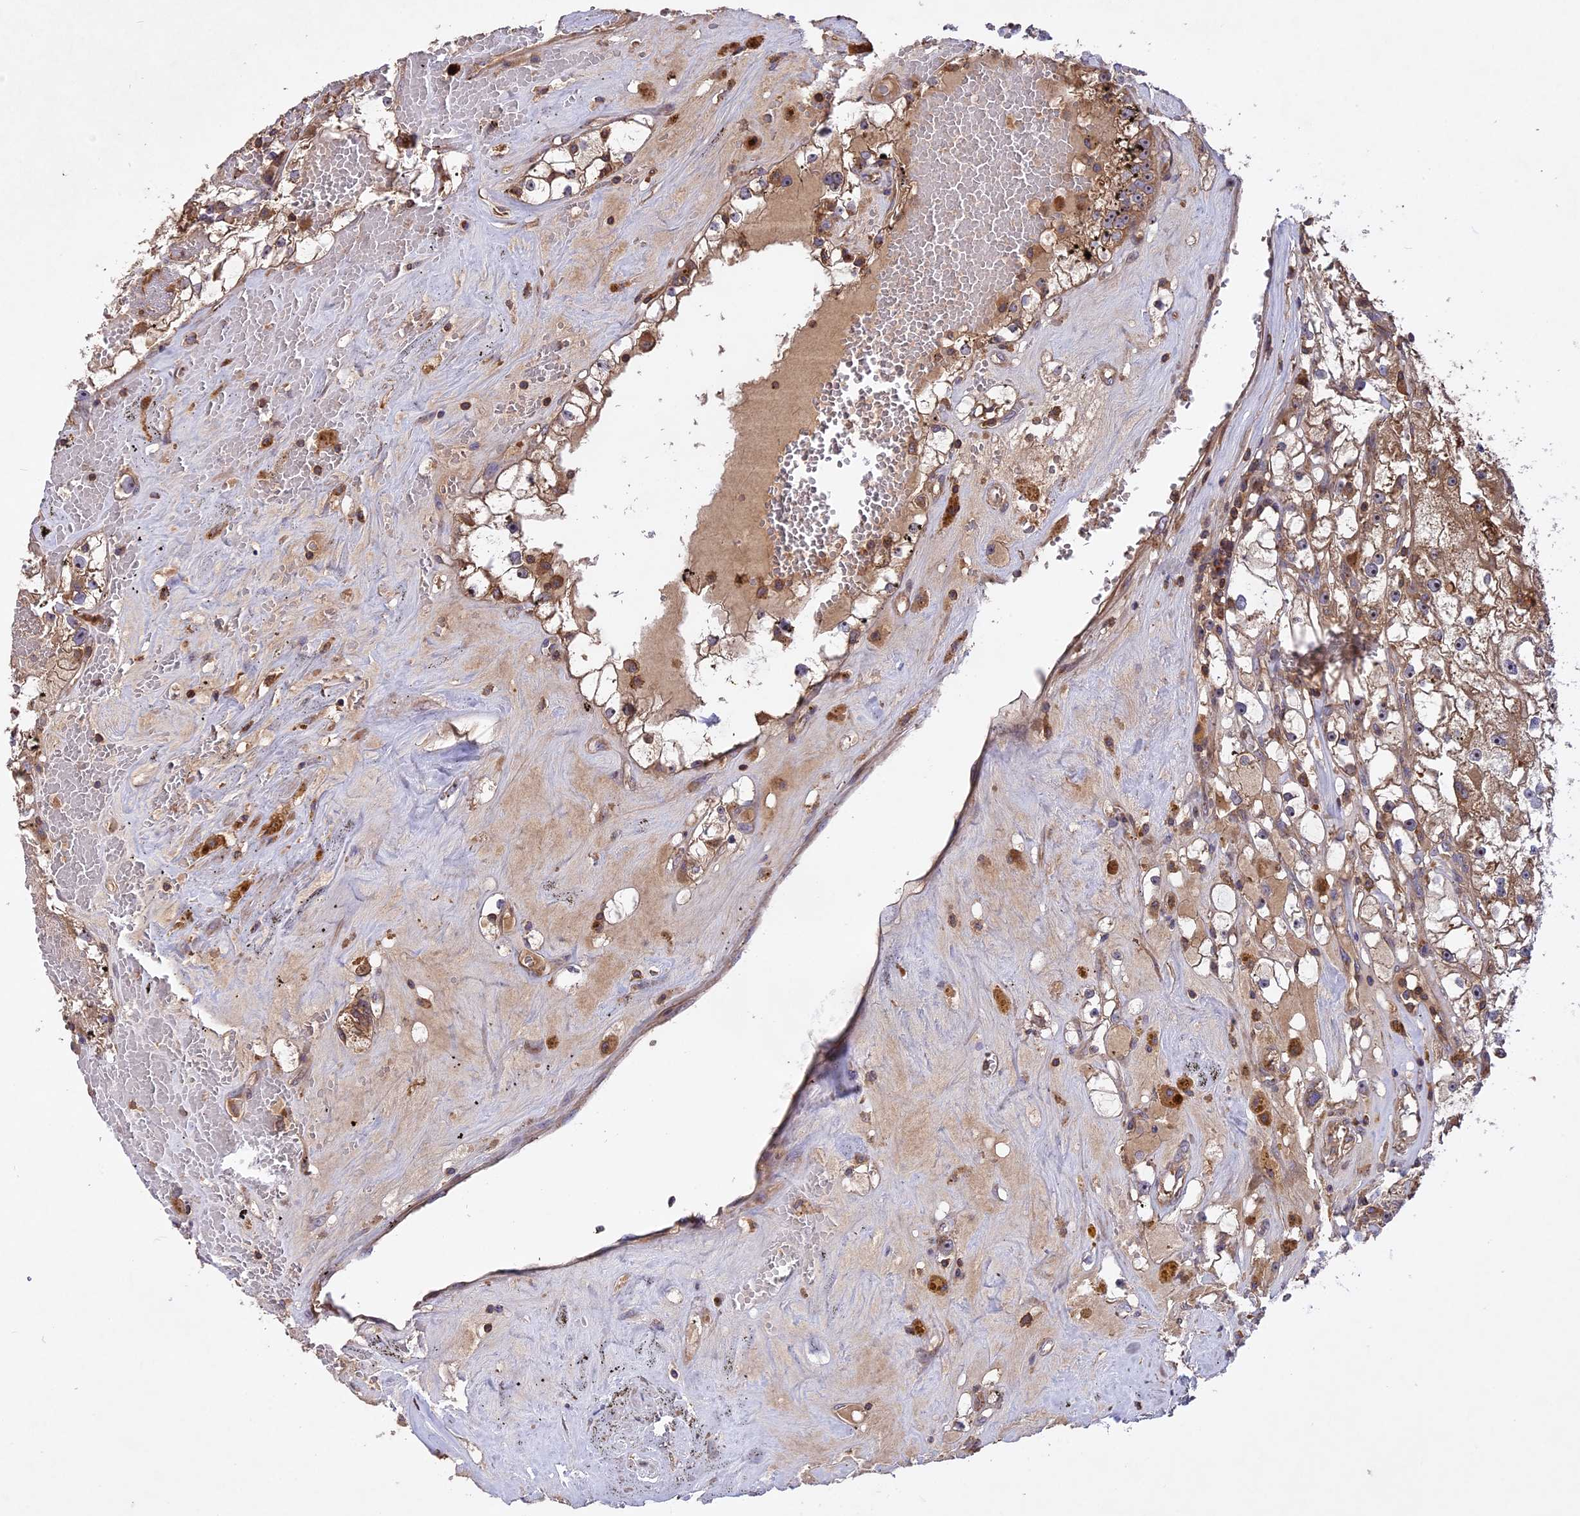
{"staining": {"intensity": "moderate", "quantity": ">75%", "location": "cytoplasmic/membranous"}, "tissue": "renal cancer", "cell_type": "Tumor cells", "image_type": "cancer", "snomed": [{"axis": "morphology", "description": "Adenocarcinoma, NOS"}, {"axis": "topography", "description": "Kidney"}], "caption": "Protein positivity by immunohistochemistry reveals moderate cytoplasmic/membranous expression in about >75% of tumor cells in adenocarcinoma (renal). Using DAB (brown) and hematoxylin (blue) stains, captured at high magnification using brightfield microscopy.", "gene": "NUDT8", "patient": {"sex": "male", "age": 56}}